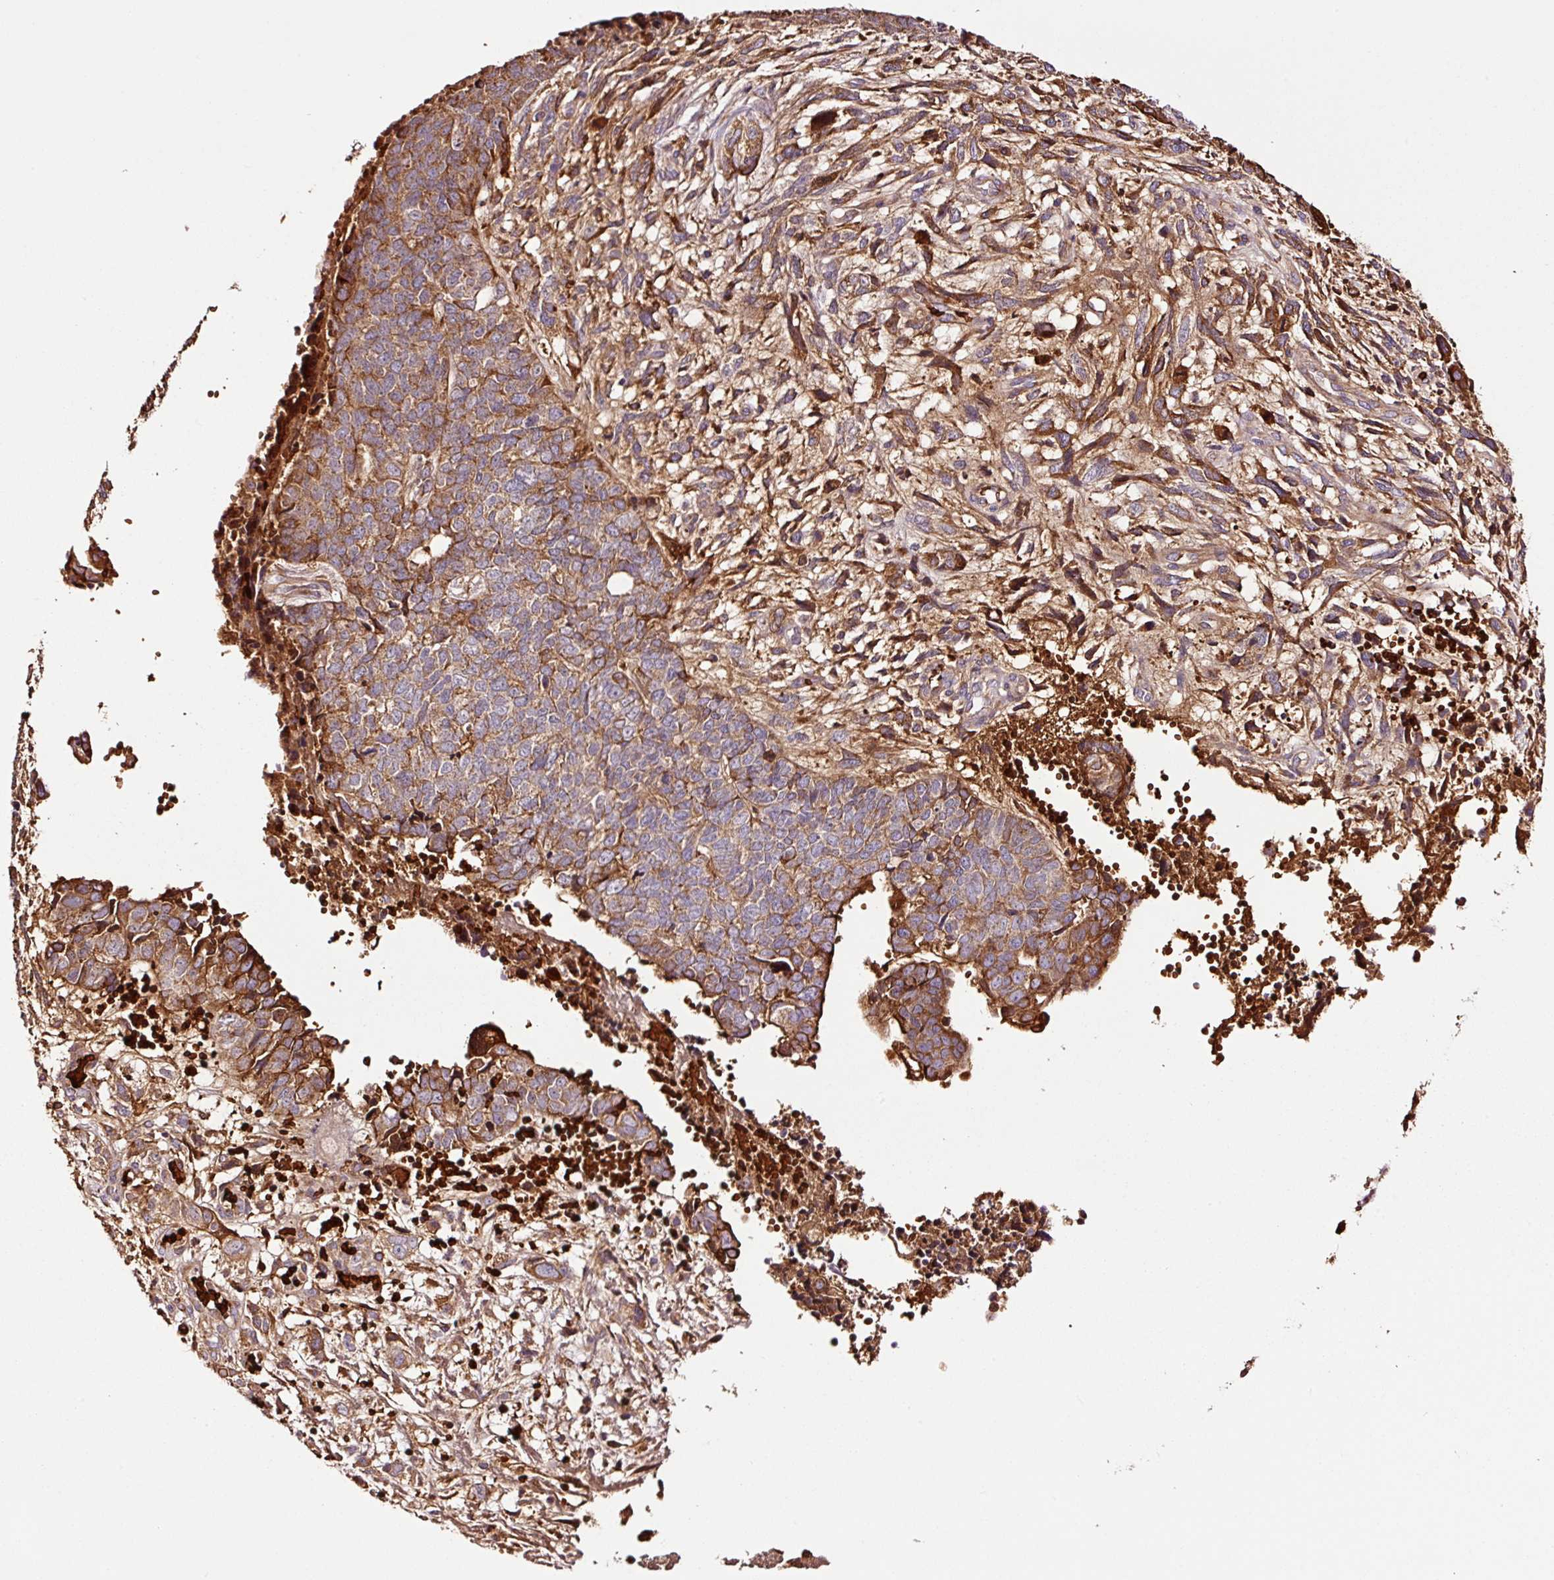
{"staining": {"intensity": "strong", "quantity": ">75%", "location": "cytoplasmic/membranous"}, "tissue": "cervical cancer", "cell_type": "Tumor cells", "image_type": "cancer", "snomed": [{"axis": "morphology", "description": "Squamous cell carcinoma, NOS"}, {"axis": "topography", "description": "Cervix"}], "caption": "IHC of cervical cancer (squamous cell carcinoma) exhibits high levels of strong cytoplasmic/membranous staining in approximately >75% of tumor cells. (Brightfield microscopy of DAB IHC at high magnification).", "gene": "PGLYRP2", "patient": {"sex": "female", "age": 63}}